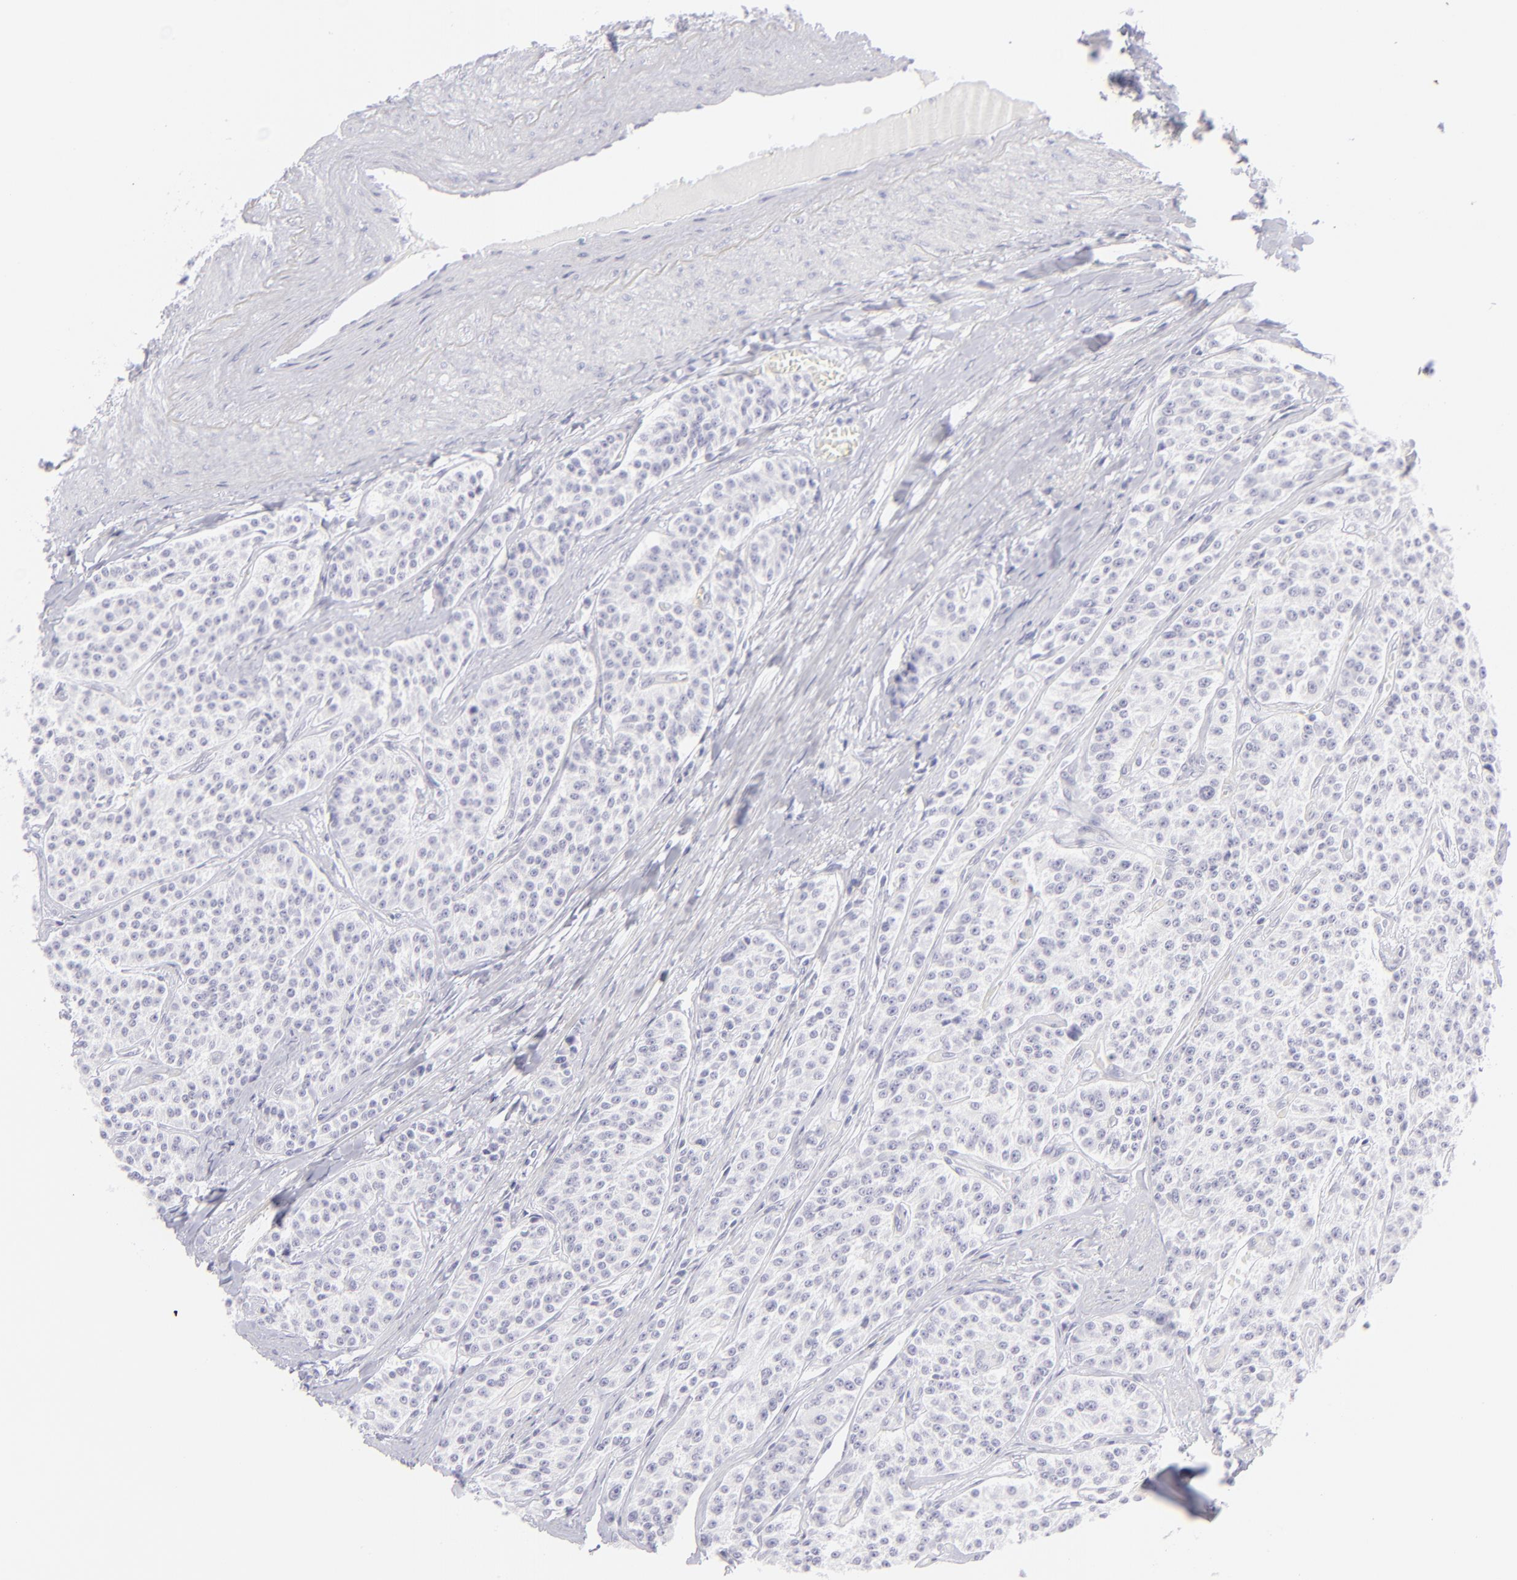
{"staining": {"intensity": "negative", "quantity": "none", "location": "none"}, "tissue": "carcinoid", "cell_type": "Tumor cells", "image_type": "cancer", "snomed": [{"axis": "morphology", "description": "Carcinoid, malignant, NOS"}, {"axis": "topography", "description": "Stomach"}], "caption": "Immunohistochemistry of human carcinoid displays no staining in tumor cells.", "gene": "FCER2", "patient": {"sex": "female", "age": 76}}